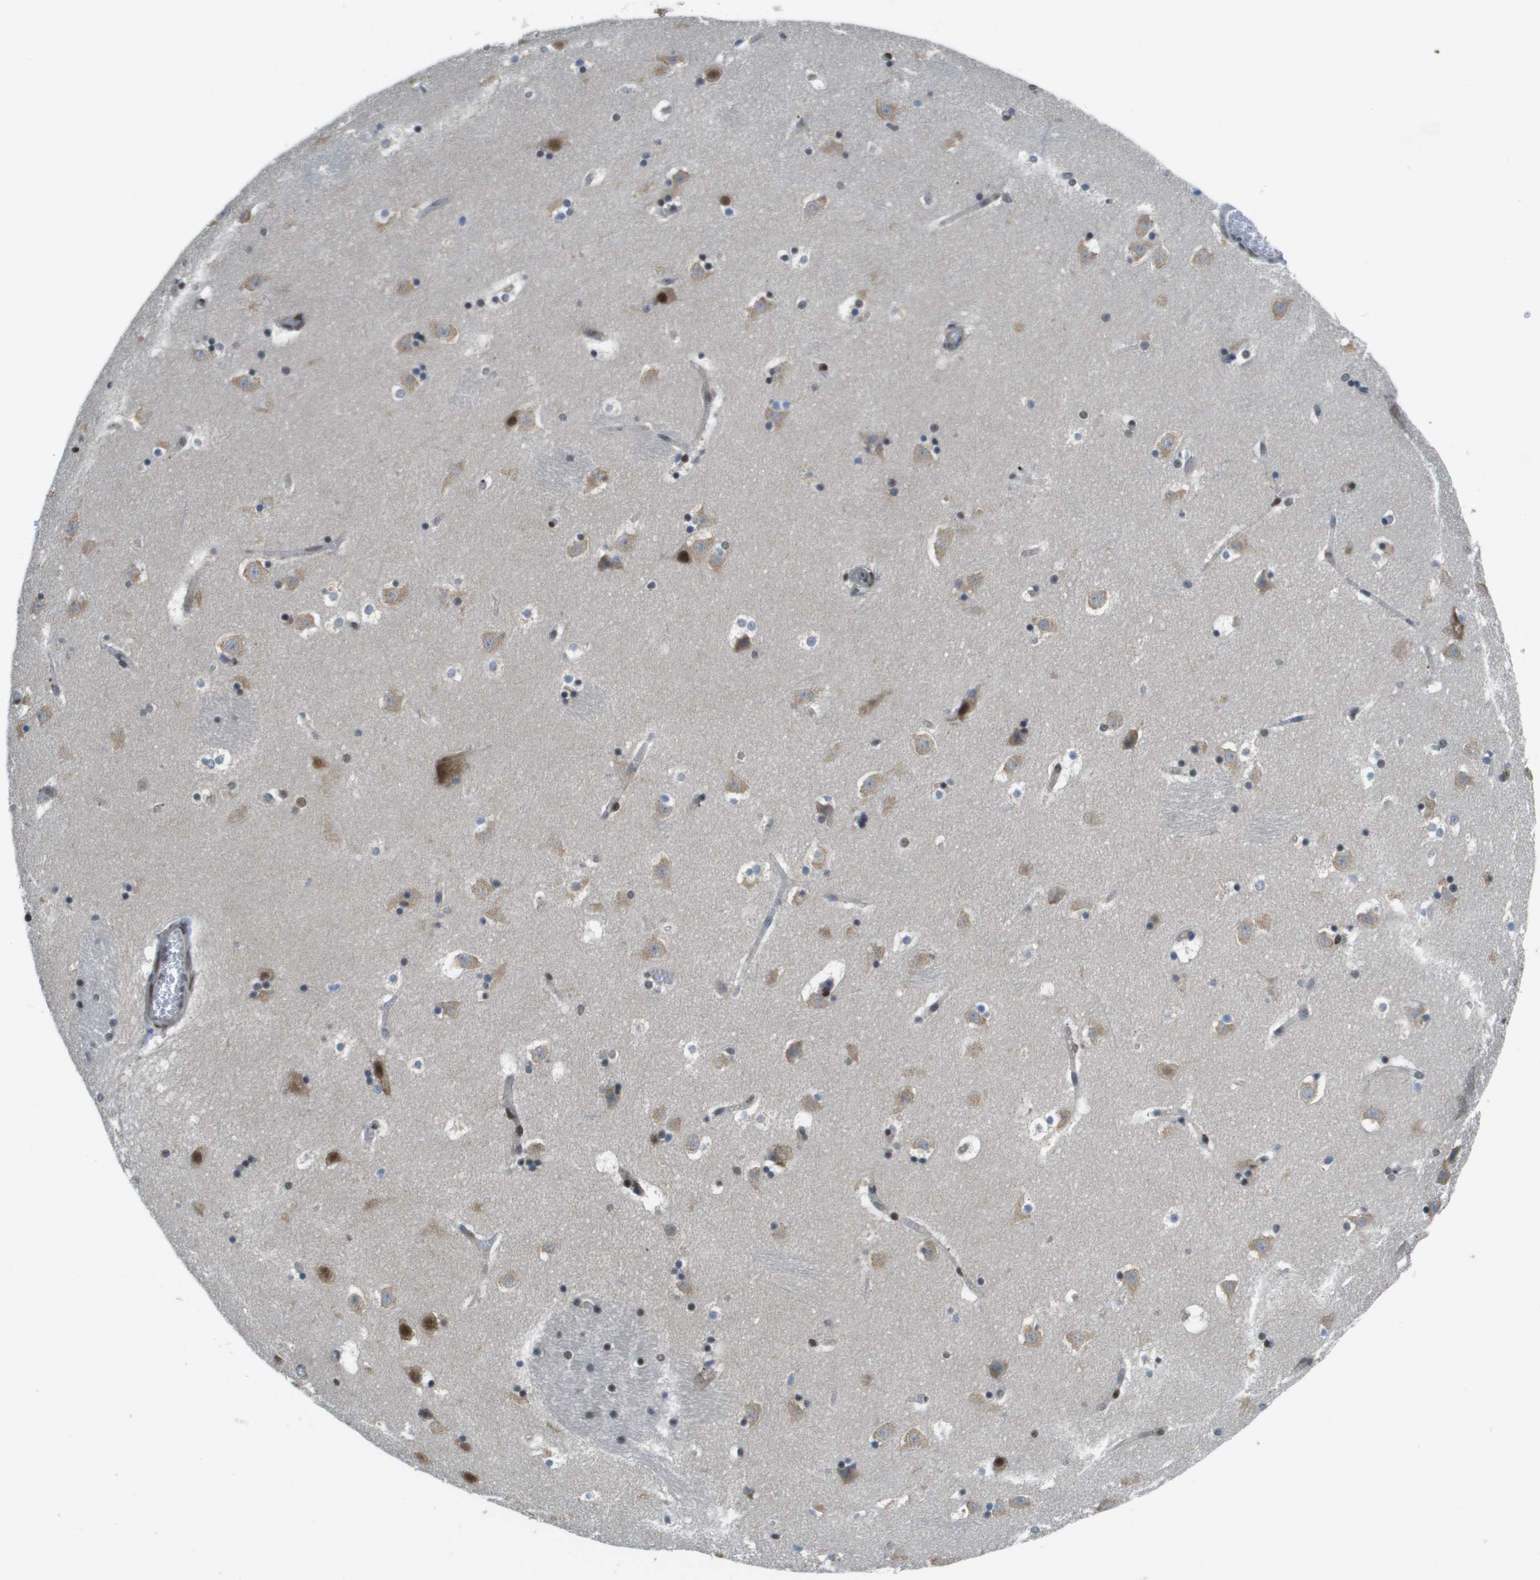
{"staining": {"intensity": "moderate", "quantity": "25%-75%", "location": "nuclear"}, "tissue": "caudate", "cell_type": "Glial cells", "image_type": "normal", "snomed": [{"axis": "morphology", "description": "Normal tissue, NOS"}, {"axis": "topography", "description": "Lateral ventricle wall"}], "caption": "Moderate nuclear staining for a protein is present in about 25%-75% of glial cells of benign caudate using immunohistochemistry (IHC).", "gene": "ARID1B", "patient": {"sex": "male", "age": 45}}